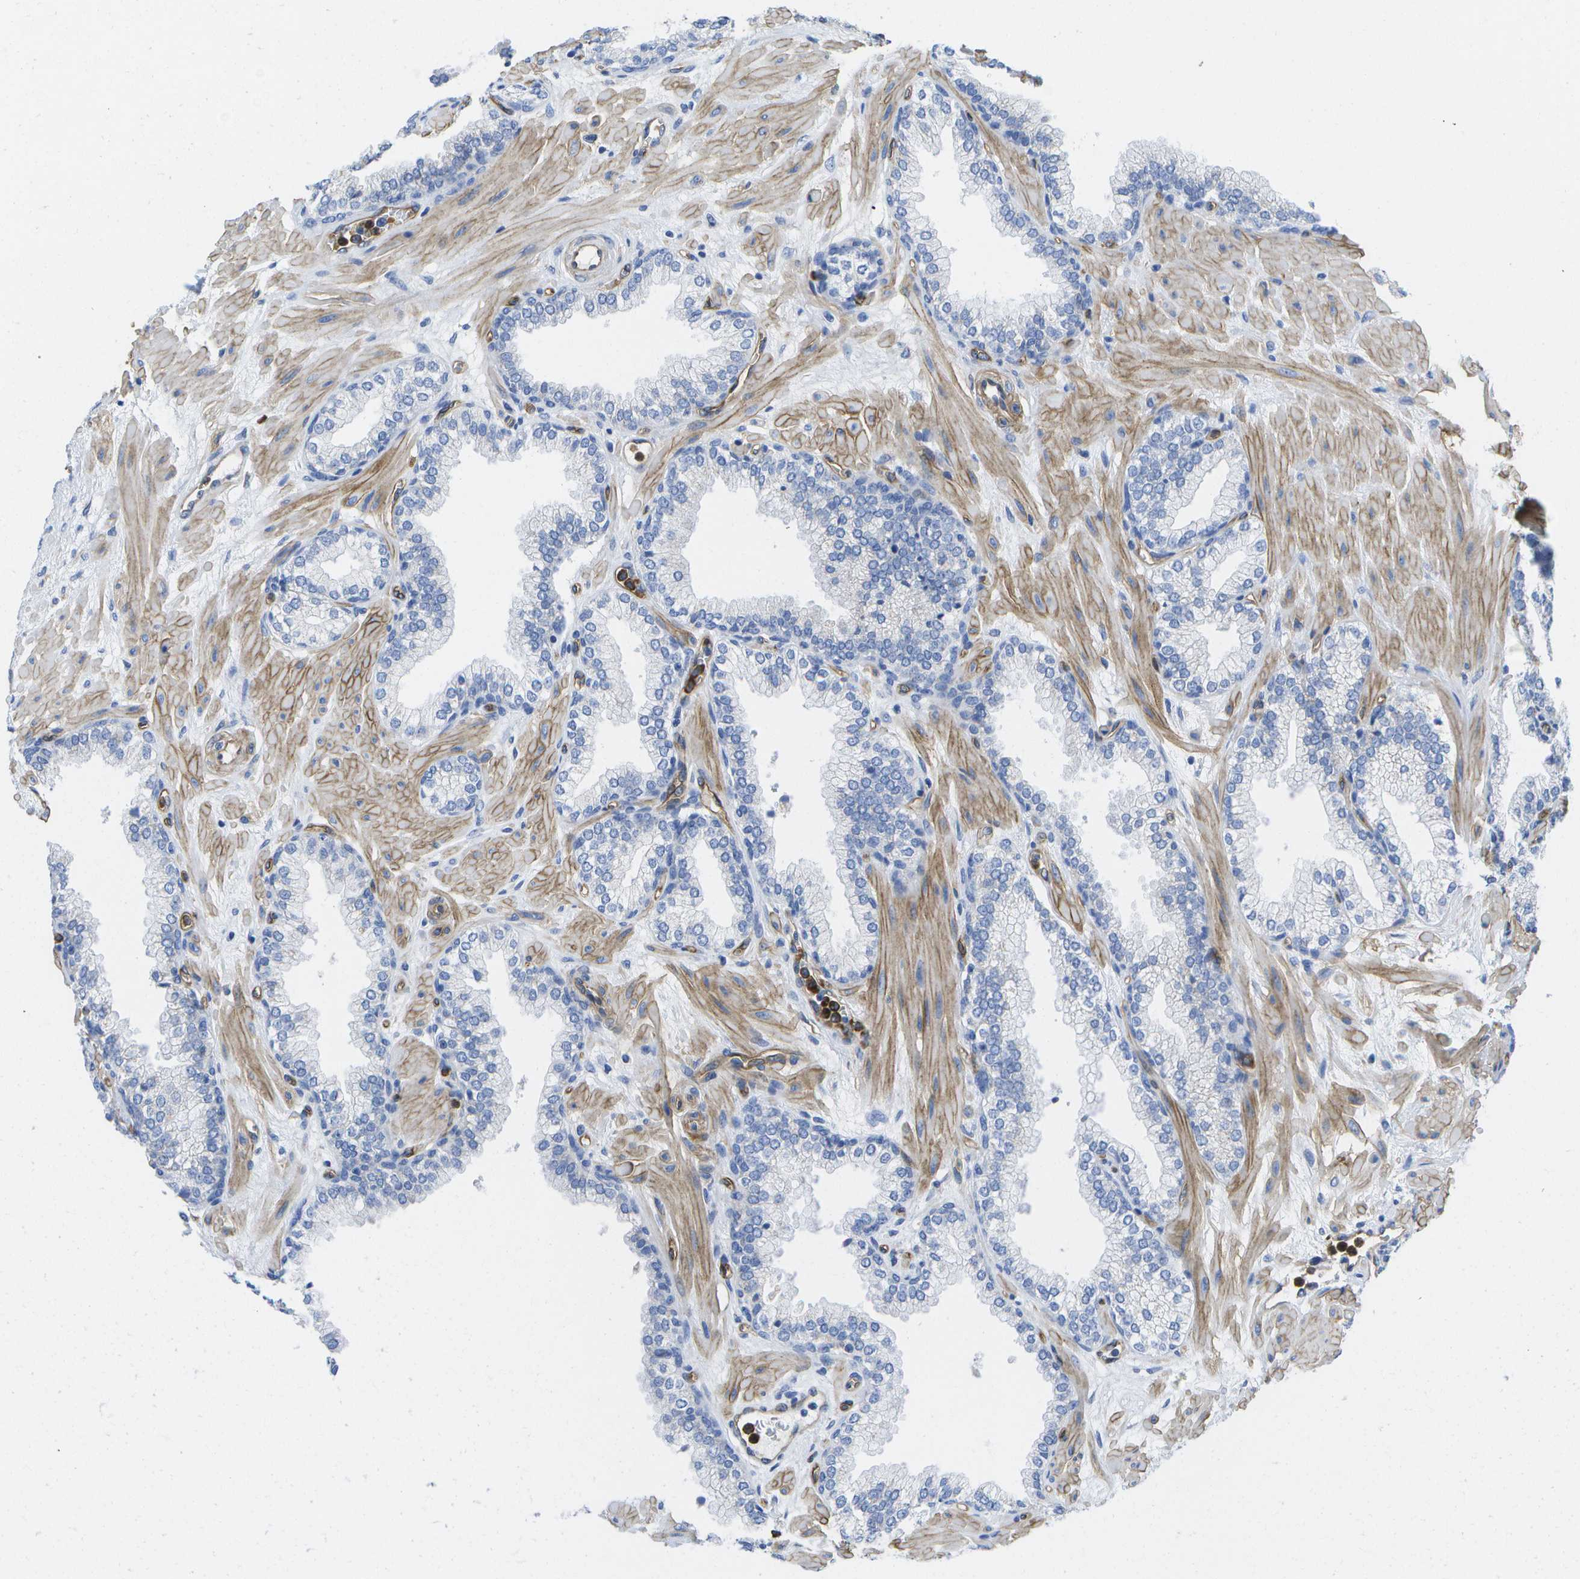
{"staining": {"intensity": "negative", "quantity": "none", "location": "none"}, "tissue": "prostate", "cell_type": "Glandular cells", "image_type": "normal", "snomed": [{"axis": "morphology", "description": "Normal tissue, NOS"}, {"axis": "morphology", "description": "Urothelial carcinoma, Low grade"}, {"axis": "topography", "description": "Urinary bladder"}, {"axis": "topography", "description": "Prostate"}], "caption": "IHC micrograph of unremarkable prostate: human prostate stained with DAB reveals no significant protein expression in glandular cells.", "gene": "DYSF", "patient": {"sex": "male", "age": 60}}